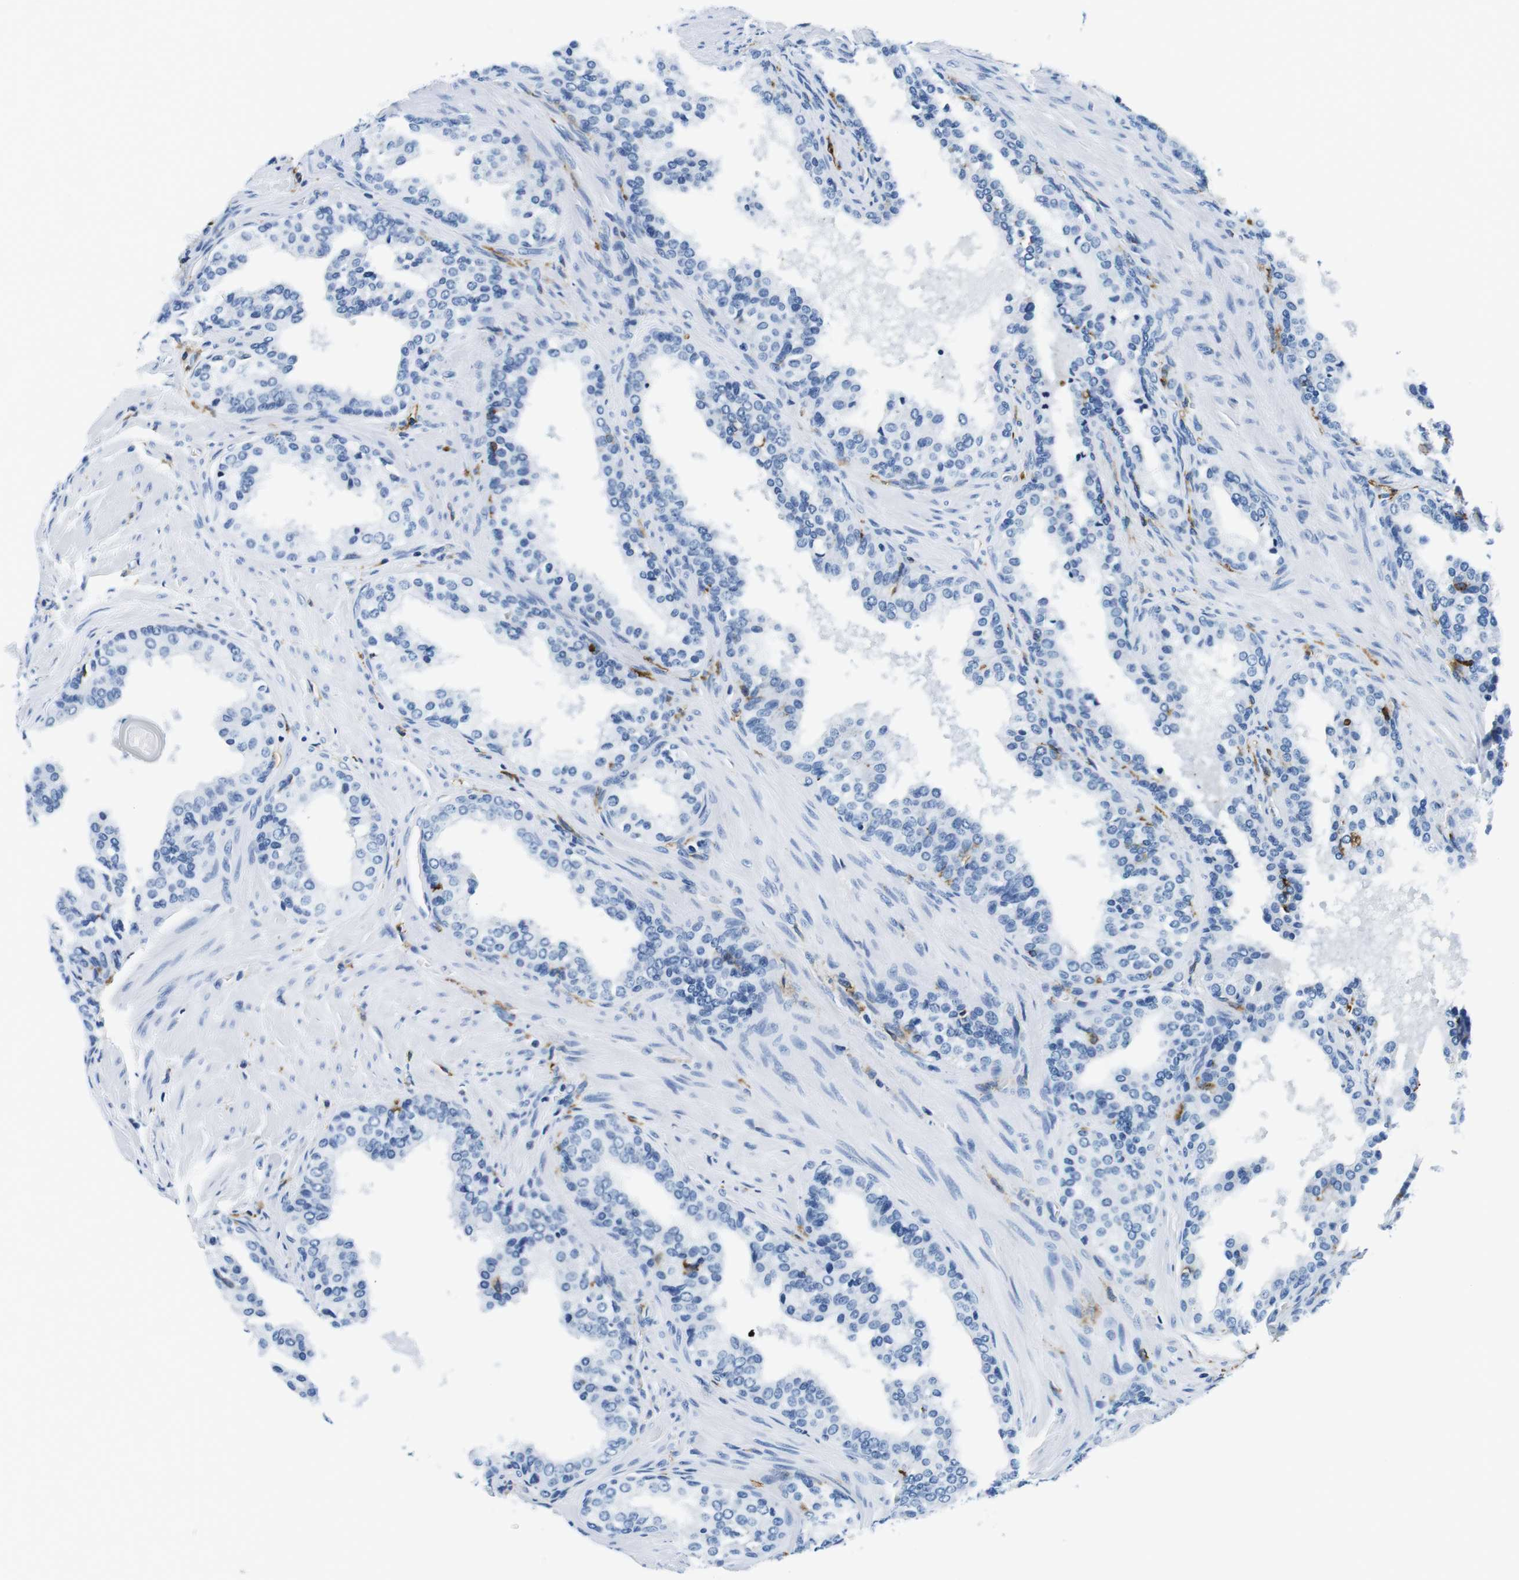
{"staining": {"intensity": "negative", "quantity": "none", "location": "none"}, "tissue": "prostate cancer", "cell_type": "Tumor cells", "image_type": "cancer", "snomed": [{"axis": "morphology", "description": "Adenocarcinoma, Low grade"}, {"axis": "topography", "description": "Prostate"}], "caption": "Immunohistochemistry of prostate cancer (low-grade adenocarcinoma) exhibits no staining in tumor cells.", "gene": "HLA-DRB1", "patient": {"sex": "male", "age": 60}}